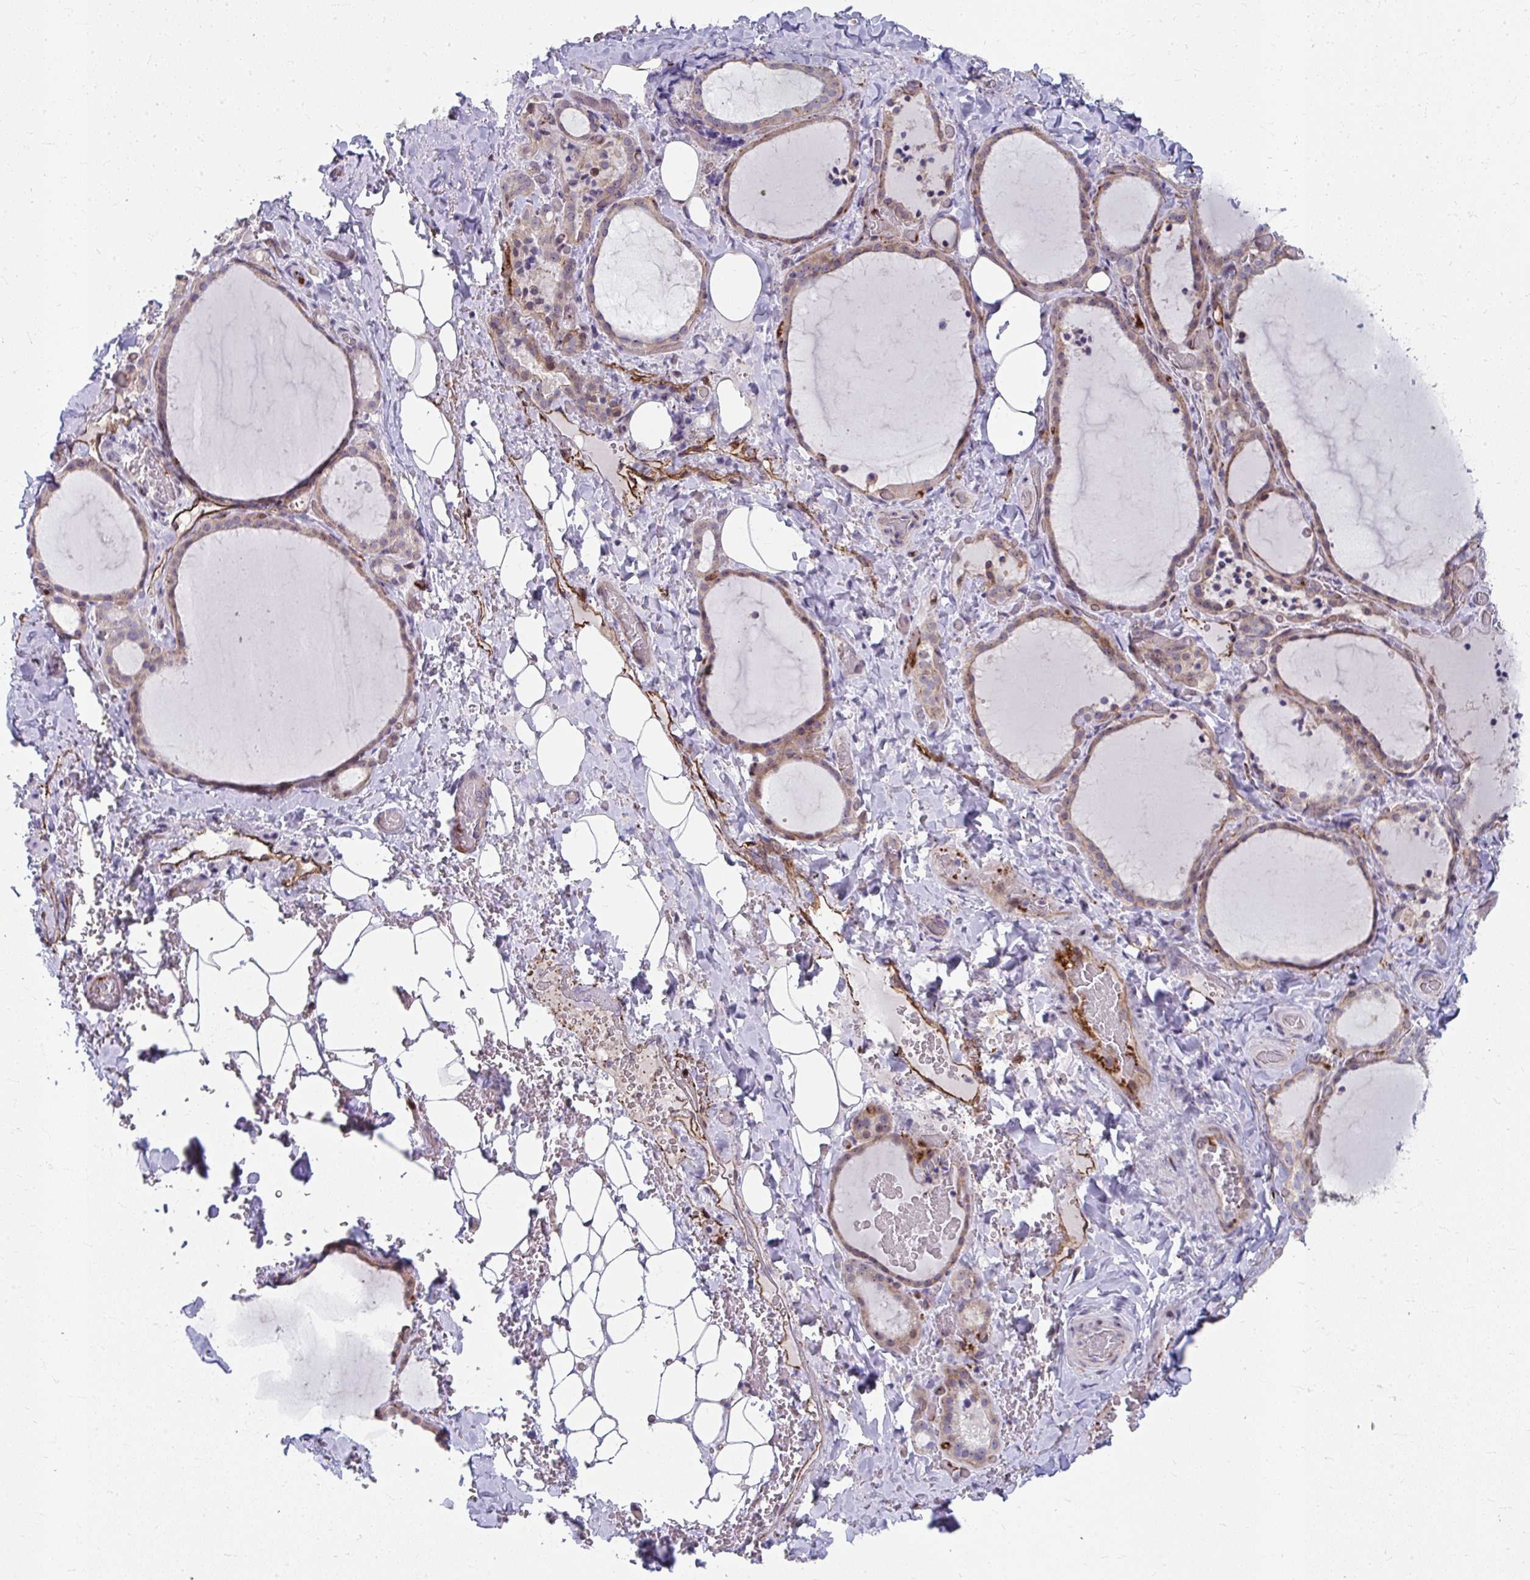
{"staining": {"intensity": "weak", "quantity": "25%-75%", "location": "cytoplasmic/membranous"}, "tissue": "thyroid gland", "cell_type": "Glandular cells", "image_type": "normal", "snomed": [{"axis": "morphology", "description": "Normal tissue, NOS"}, {"axis": "topography", "description": "Thyroid gland"}], "caption": "Thyroid gland stained for a protein (brown) demonstrates weak cytoplasmic/membranous positive expression in approximately 25%-75% of glandular cells.", "gene": "MUS81", "patient": {"sex": "female", "age": 22}}